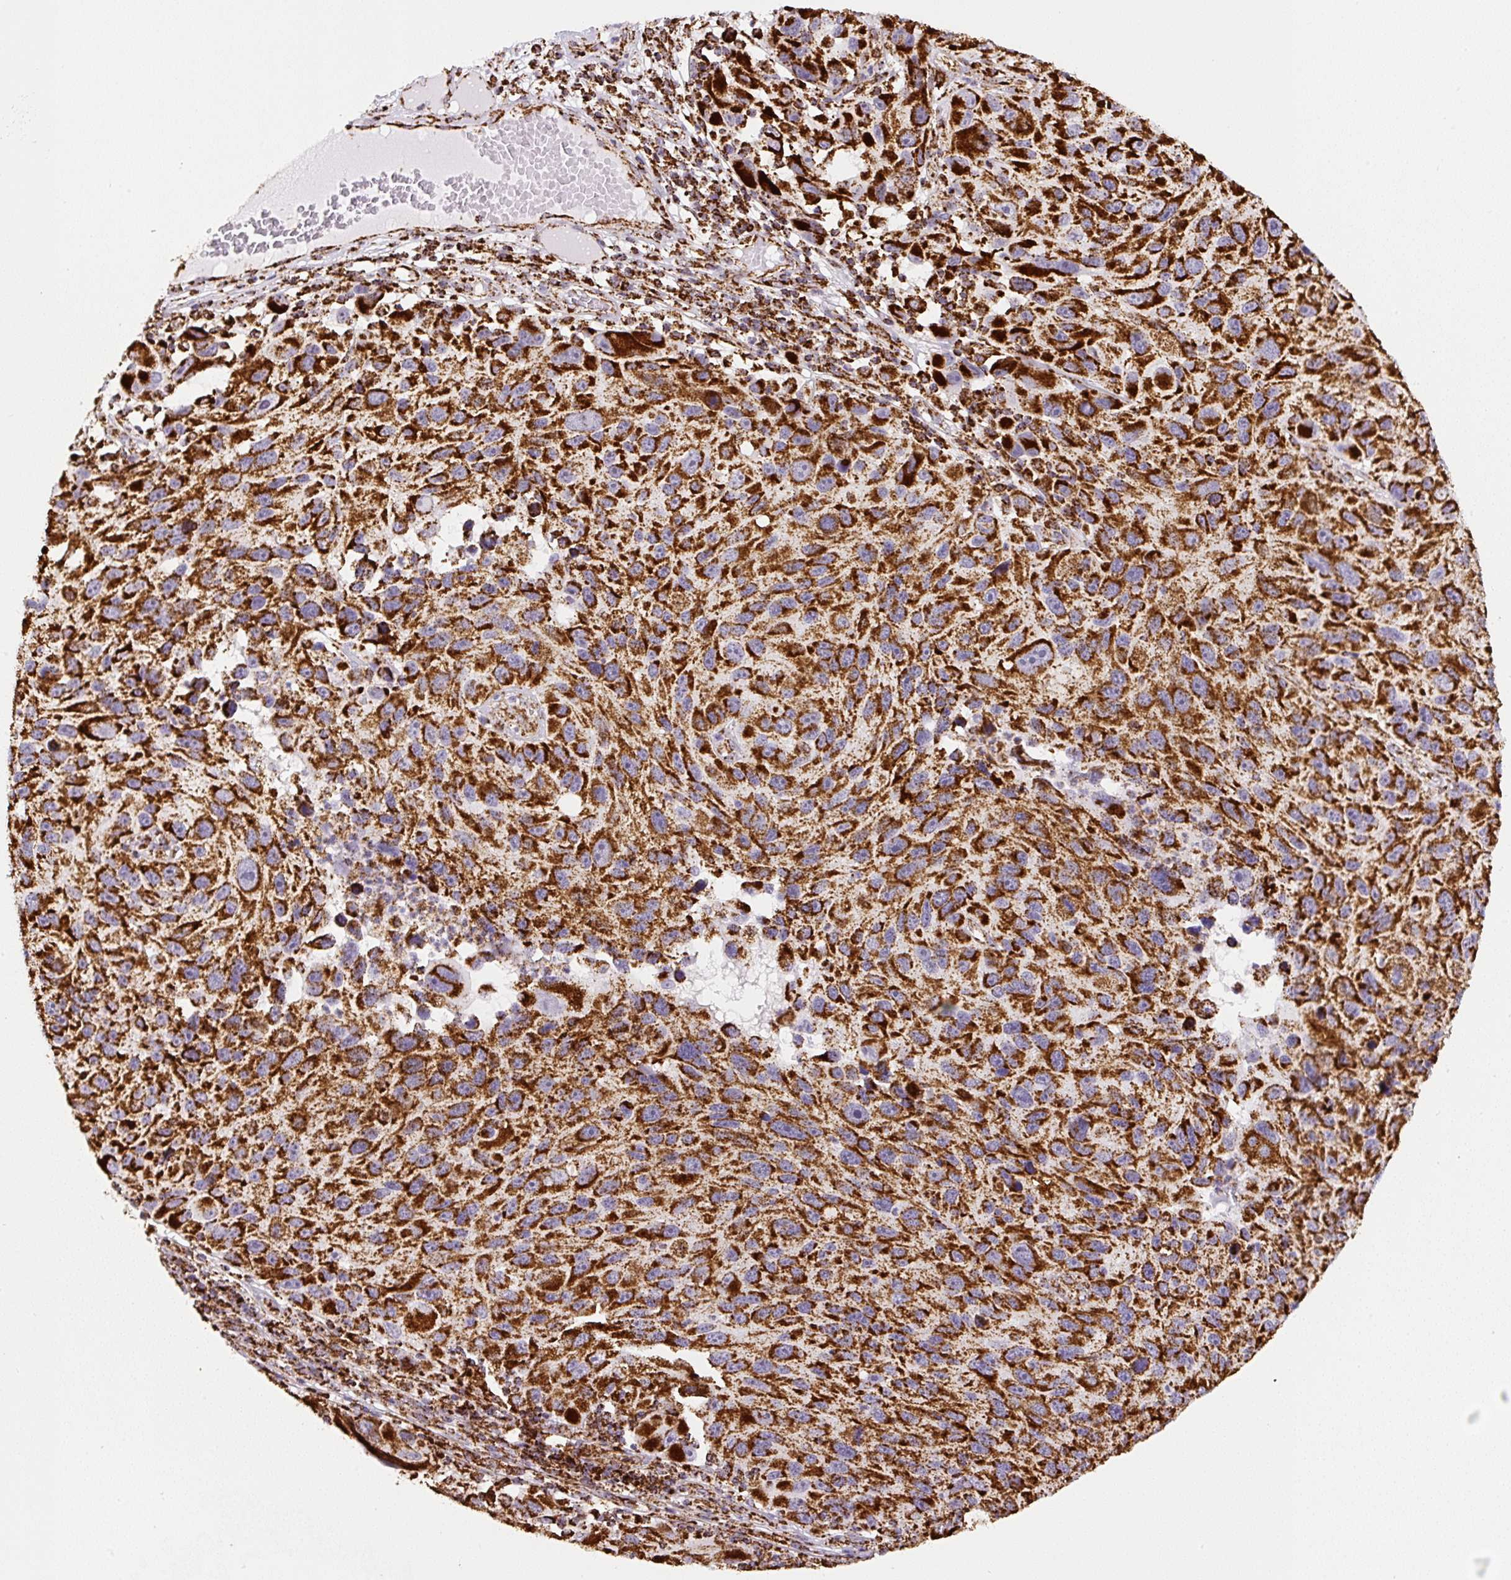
{"staining": {"intensity": "strong", "quantity": ">75%", "location": "cytoplasmic/membranous"}, "tissue": "melanoma", "cell_type": "Tumor cells", "image_type": "cancer", "snomed": [{"axis": "morphology", "description": "Malignant melanoma, NOS"}, {"axis": "topography", "description": "Skin"}], "caption": "Human melanoma stained with a protein marker demonstrates strong staining in tumor cells.", "gene": "ATP5F1A", "patient": {"sex": "male", "age": 53}}